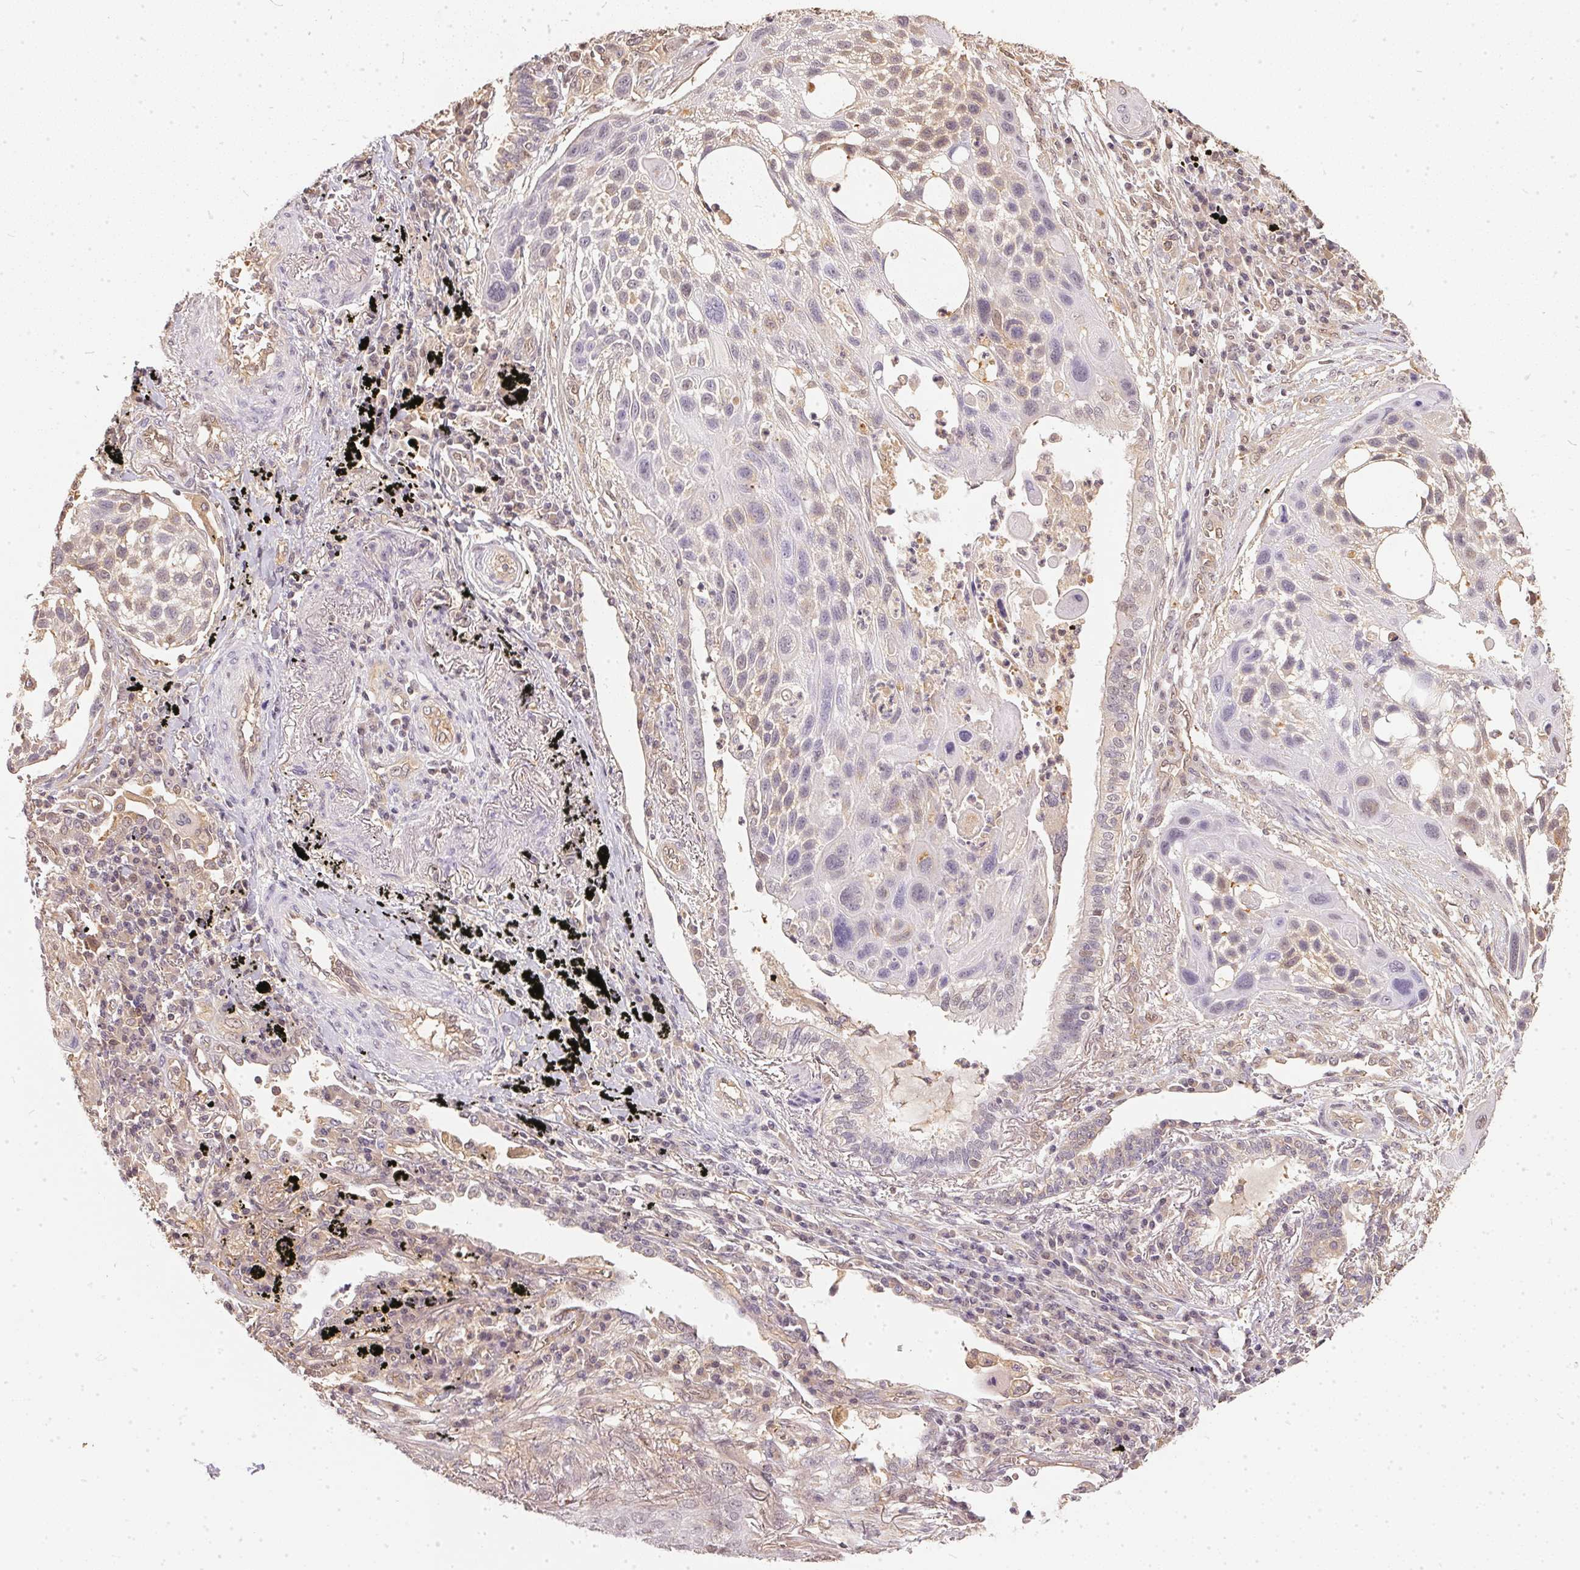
{"staining": {"intensity": "weak", "quantity": "25%-75%", "location": "cytoplasmic/membranous,nuclear"}, "tissue": "lung cancer", "cell_type": "Tumor cells", "image_type": "cancer", "snomed": [{"axis": "morphology", "description": "Squamous cell carcinoma, NOS"}, {"axis": "topography", "description": "Lung"}], "caption": "Immunohistochemistry (DAB (3,3'-diaminobenzidine)) staining of human lung cancer (squamous cell carcinoma) demonstrates weak cytoplasmic/membranous and nuclear protein expression in about 25%-75% of tumor cells. (brown staining indicates protein expression, while blue staining denotes nuclei).", "gene": "BLMH", "patient": {"sex": "male", "age": 78}}